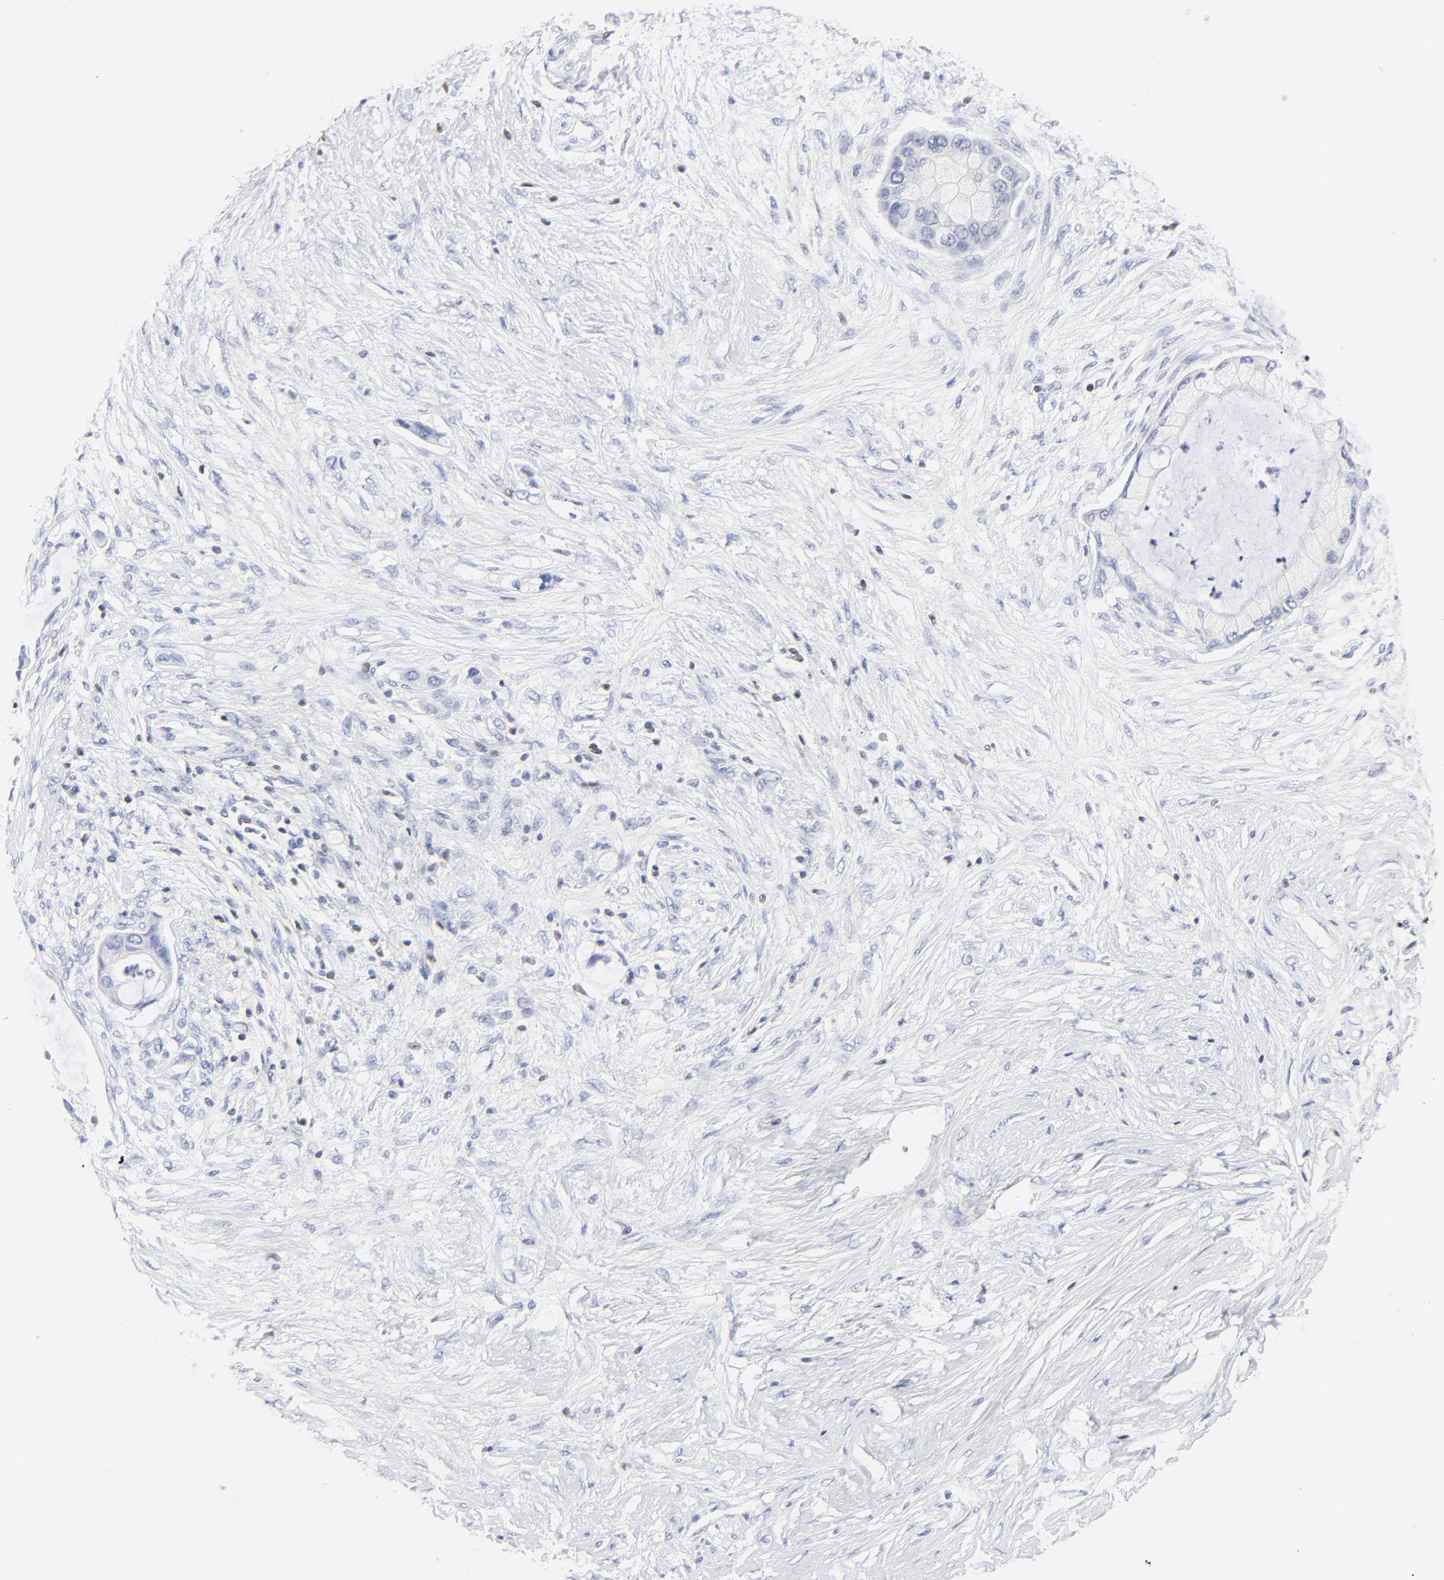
{"staining": {"intensity": "negative", "quantity": "none", "location": "none"}, "tissue": "pancreatic cancer", "cell_type": "Tumor cells", "image_type": "cancer", "snomed": [{"axis": "morphology", "description": "Adenocarcinoma, NOS"}, {"axis": "topography", "description": "Pancreas"}], "caption": "Pancreatic cancer was stained to show a protein in brown. There is no significant staining in tumor cells. (Brightfield microscopy of DAB immunohistochemistry at high magnification).", "gene": "ZAP70", "patient": {"sex": "female", "age": 59}}